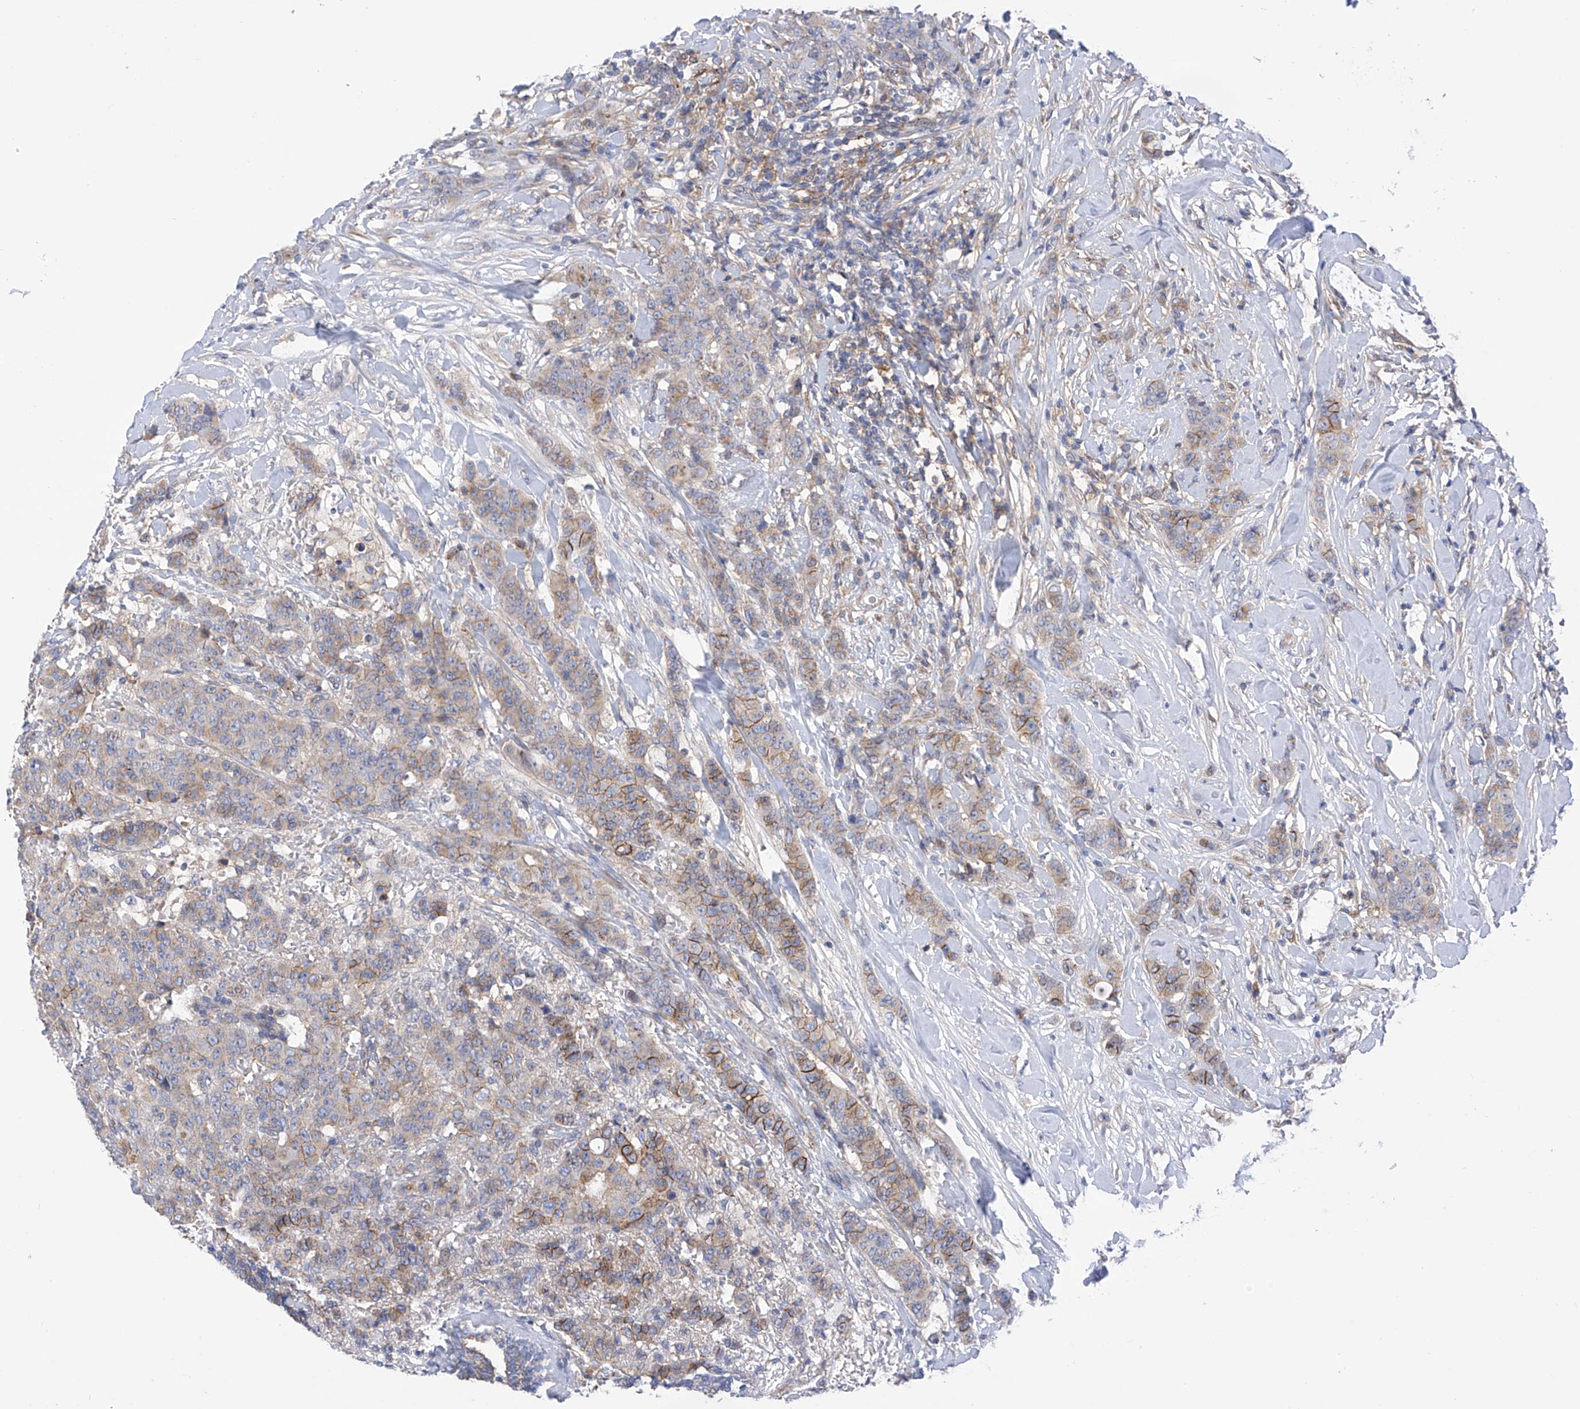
{"staining": {"intensity": "strong", "quantity": "<25%", "location": "cytoplasmic/membranous"}, "tissue": "breast cancer", "cell_type": "Tumor cells", "image_type": "cancer", "snomed": [{"axis": "morphology", "description": "Duct carcinoma"}, {"axis": "topography", "description": "Breast"}], "caption": "Immunohistochemical staining of human breast intraductal carcinoma shows medium levels of strong cytoplasmic/membranous positivity in approximately <25% of tumor cells. The staining was performed using DAB (3,3'-diaminobenzidine) to visualize the protein expression in brown, while the nuclei were stained in blue with hematoxylin (Magnification: 20x).", "gene": "P2RX7", "patient": {"sex": "female", "age": 40}}